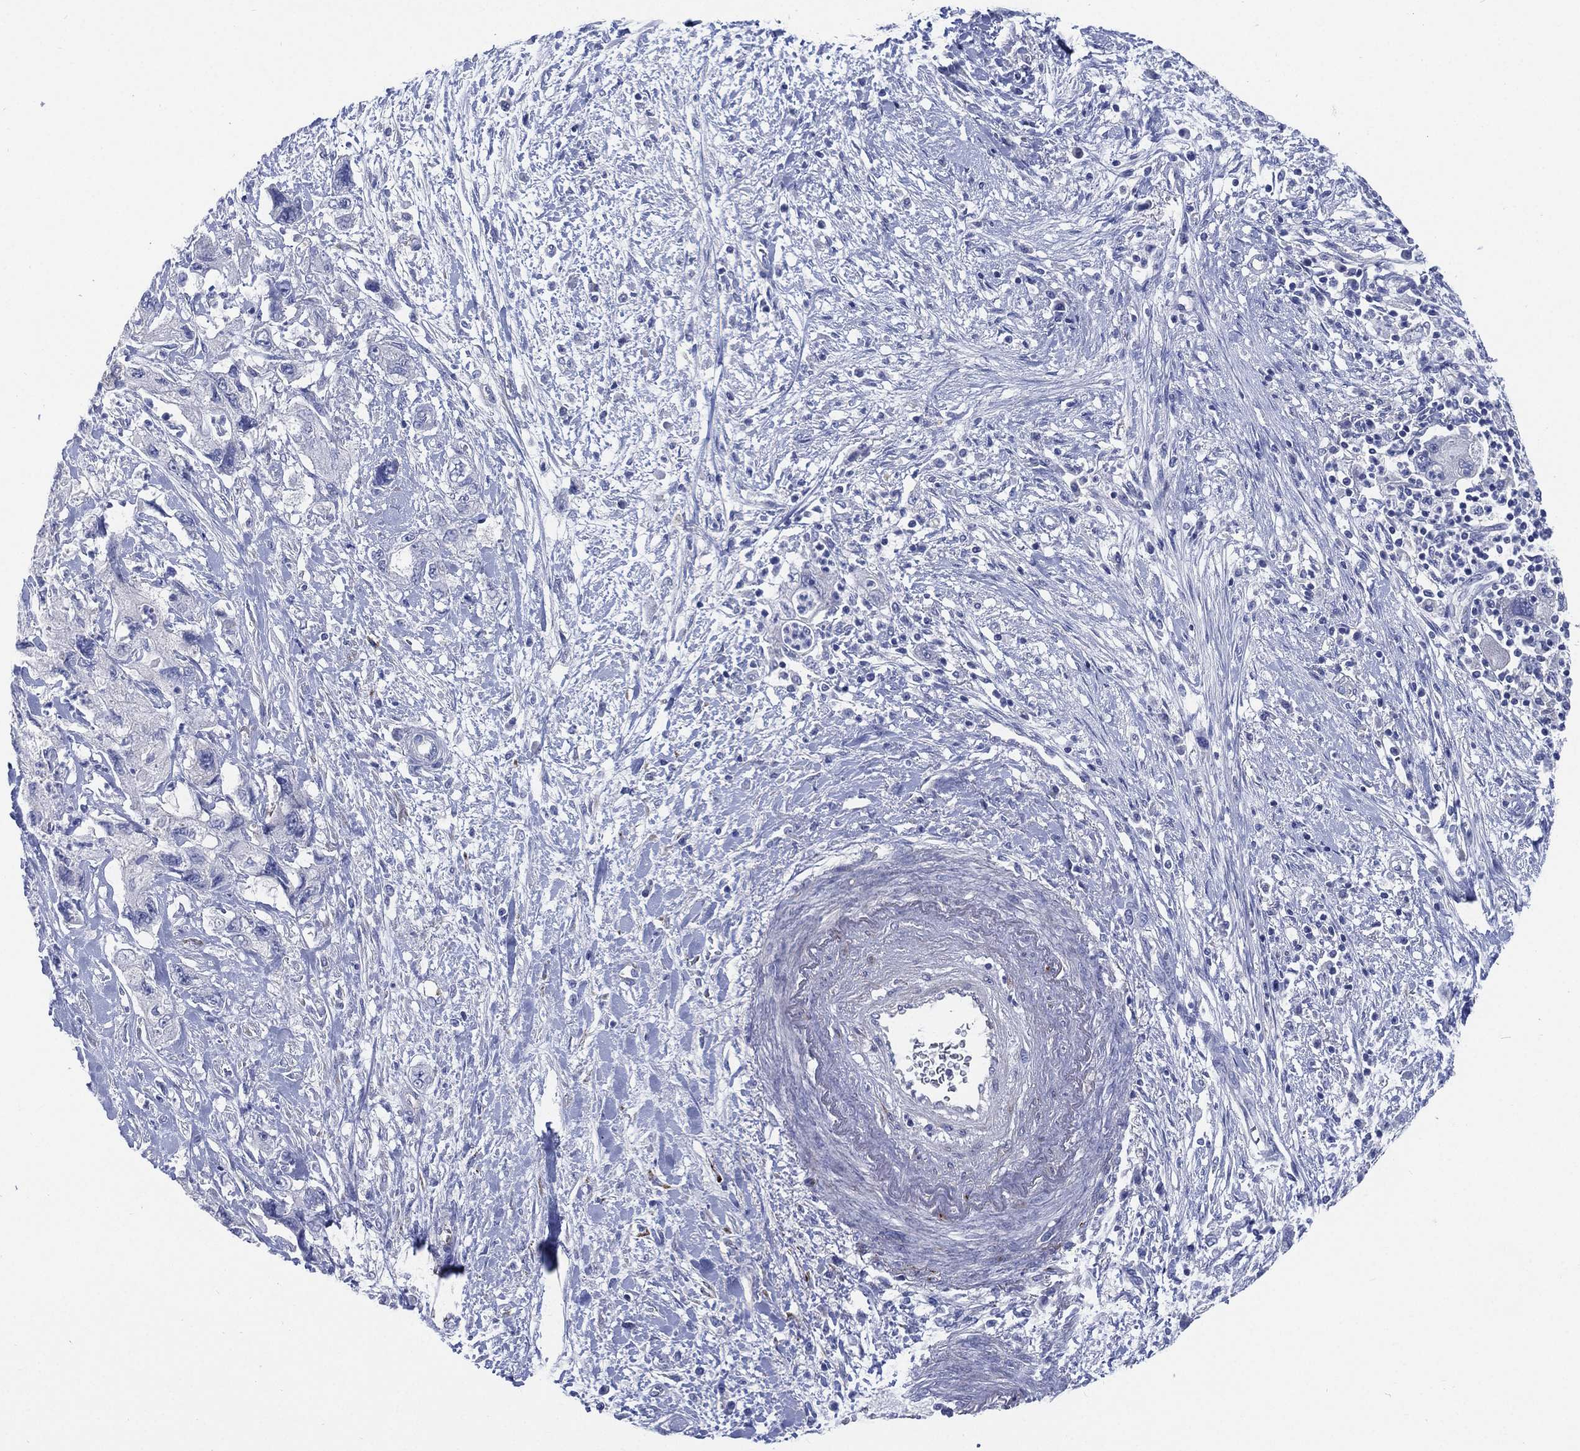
{"staining": {"intensity": "negative", "quantity": "none", "location": "none"}, "tissue": "pancreatic cancer", "cell_type": "Tumor cells", "image_type": "cancer", "snomed": [{"axis": "morphology", "description": "Adenocarcinoma, NOS"}, {"axis": "topography", "description": "Pancreas"}], "caption": "Pancreatic cancer was stained to show a protein in brown. There is no significant expression in tumor cells.", "gene": "C5orf46", "patient": {"sex": "female", "age": 73}}